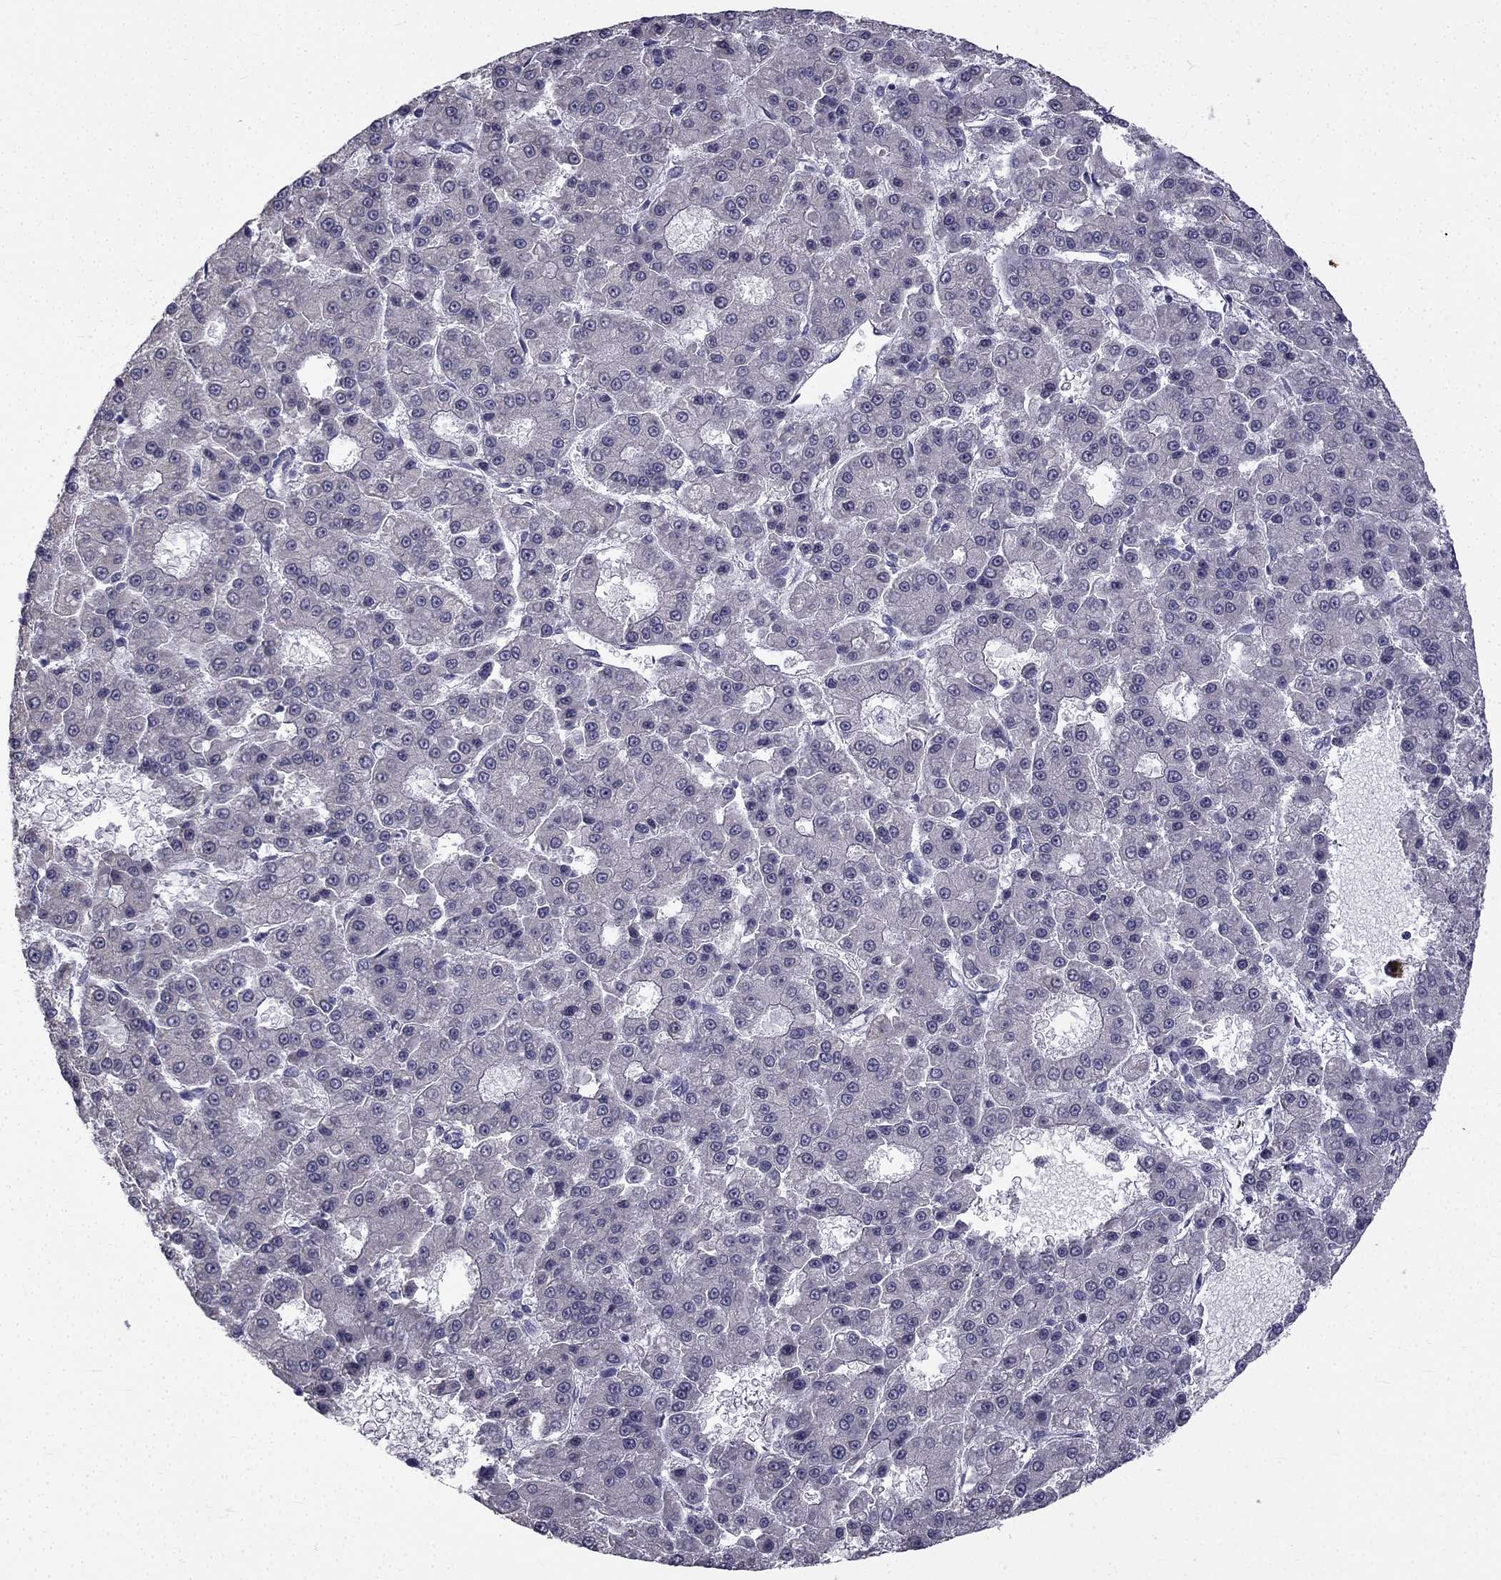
{"staining": {"intensity": "negative", "quantity": "none", "location": "none"}, "tissue": "liver cancer", "cell_type": "Tumor cells", "image_type": "cancer", "snomed": [{"axis": "morphology", "description": "Carcinoma, Hepatocellular, NOS"}, {"axis": "topography", "description": "Liver"}], "caption": "This is an immunohistochemistry photomicrograph of liver cancer. There is no positivity in tumor cells.", "gene": "CCDC40", "patient": {"sex": "male", "age": 70}}